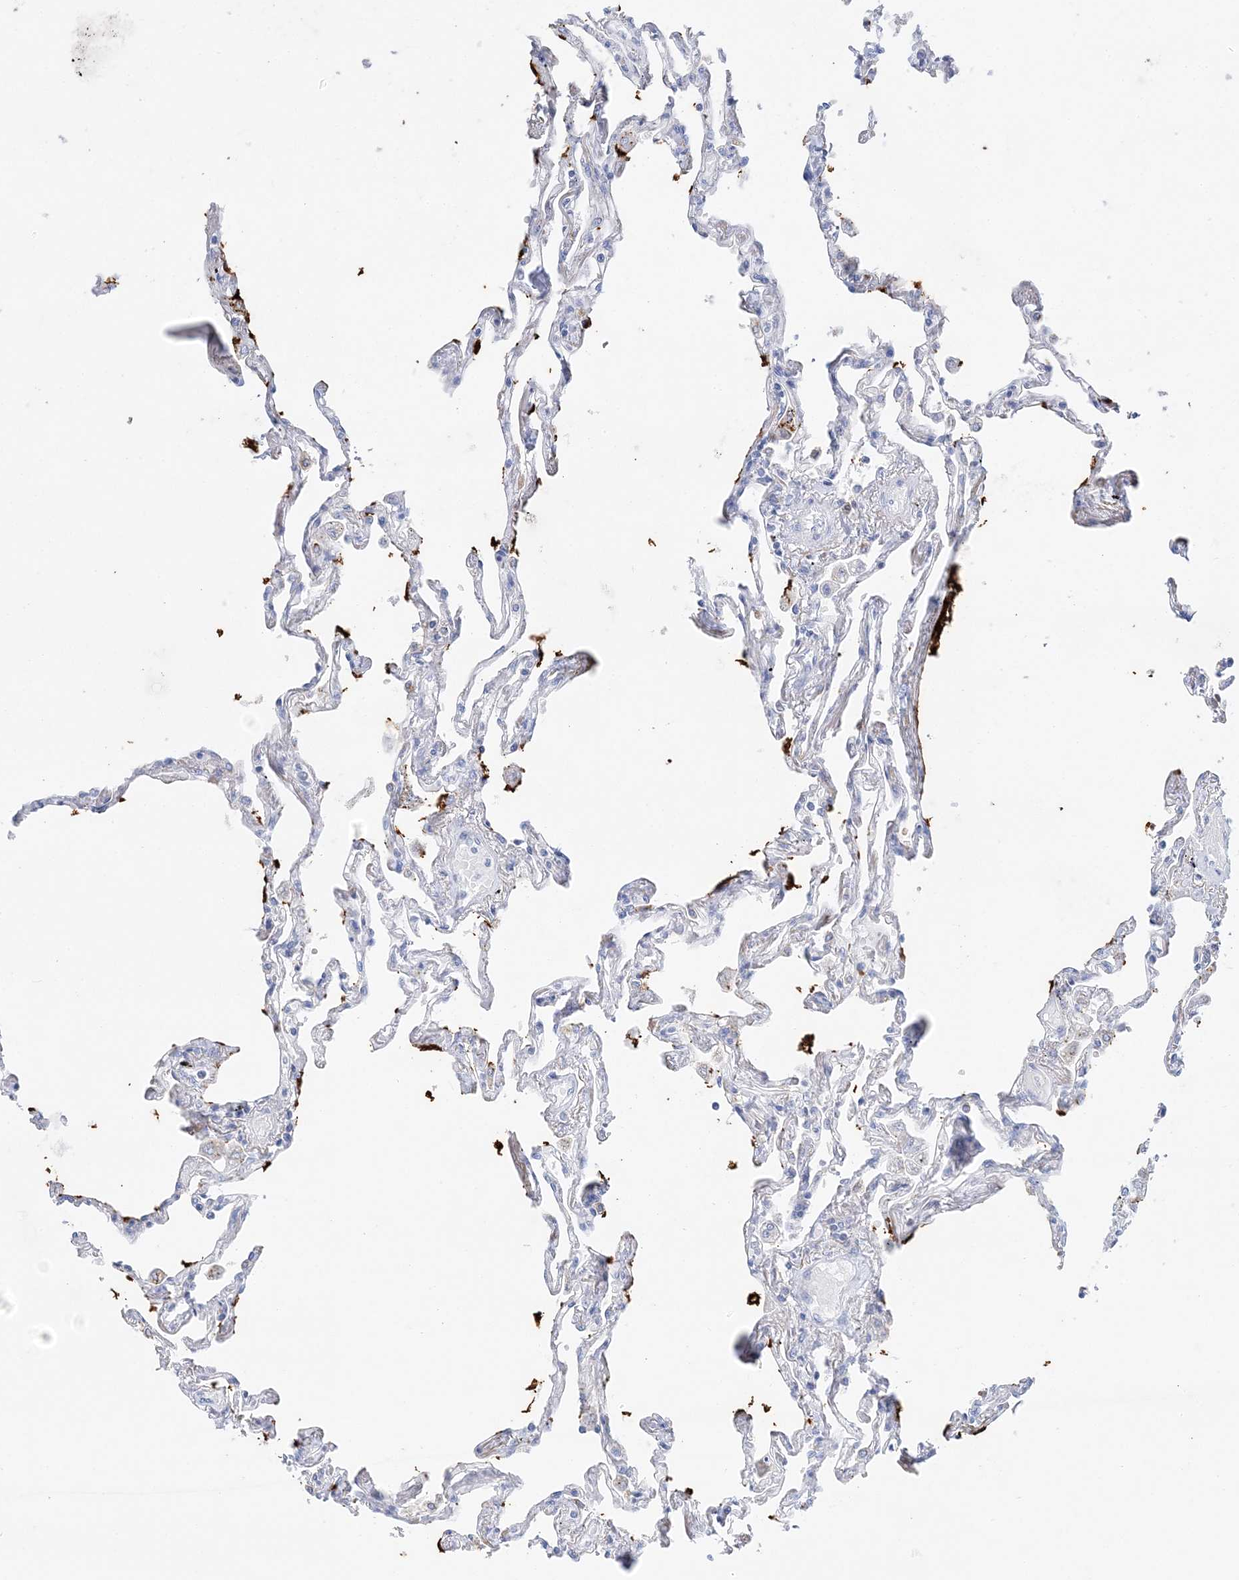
{"staining": {"intensity": "negative", "quantity": "none", "location": "none"}, "tissue": "lung", "cell_type": "Alveolar cells", "image_type": "normal", "snomed": [{"axis": "morphology", "description": "Normal tissue, NOS"}, {"axis": "topography", "description": "Lung"}], "caption": "An IHC micrograph of unremarkable lung is shown. There is no staining in alveolar cells of lung. (DAB immunohistochemistry, high magnification).", "gene": "SLC5A6", "patient": {"sex": "female", "age": 67}}